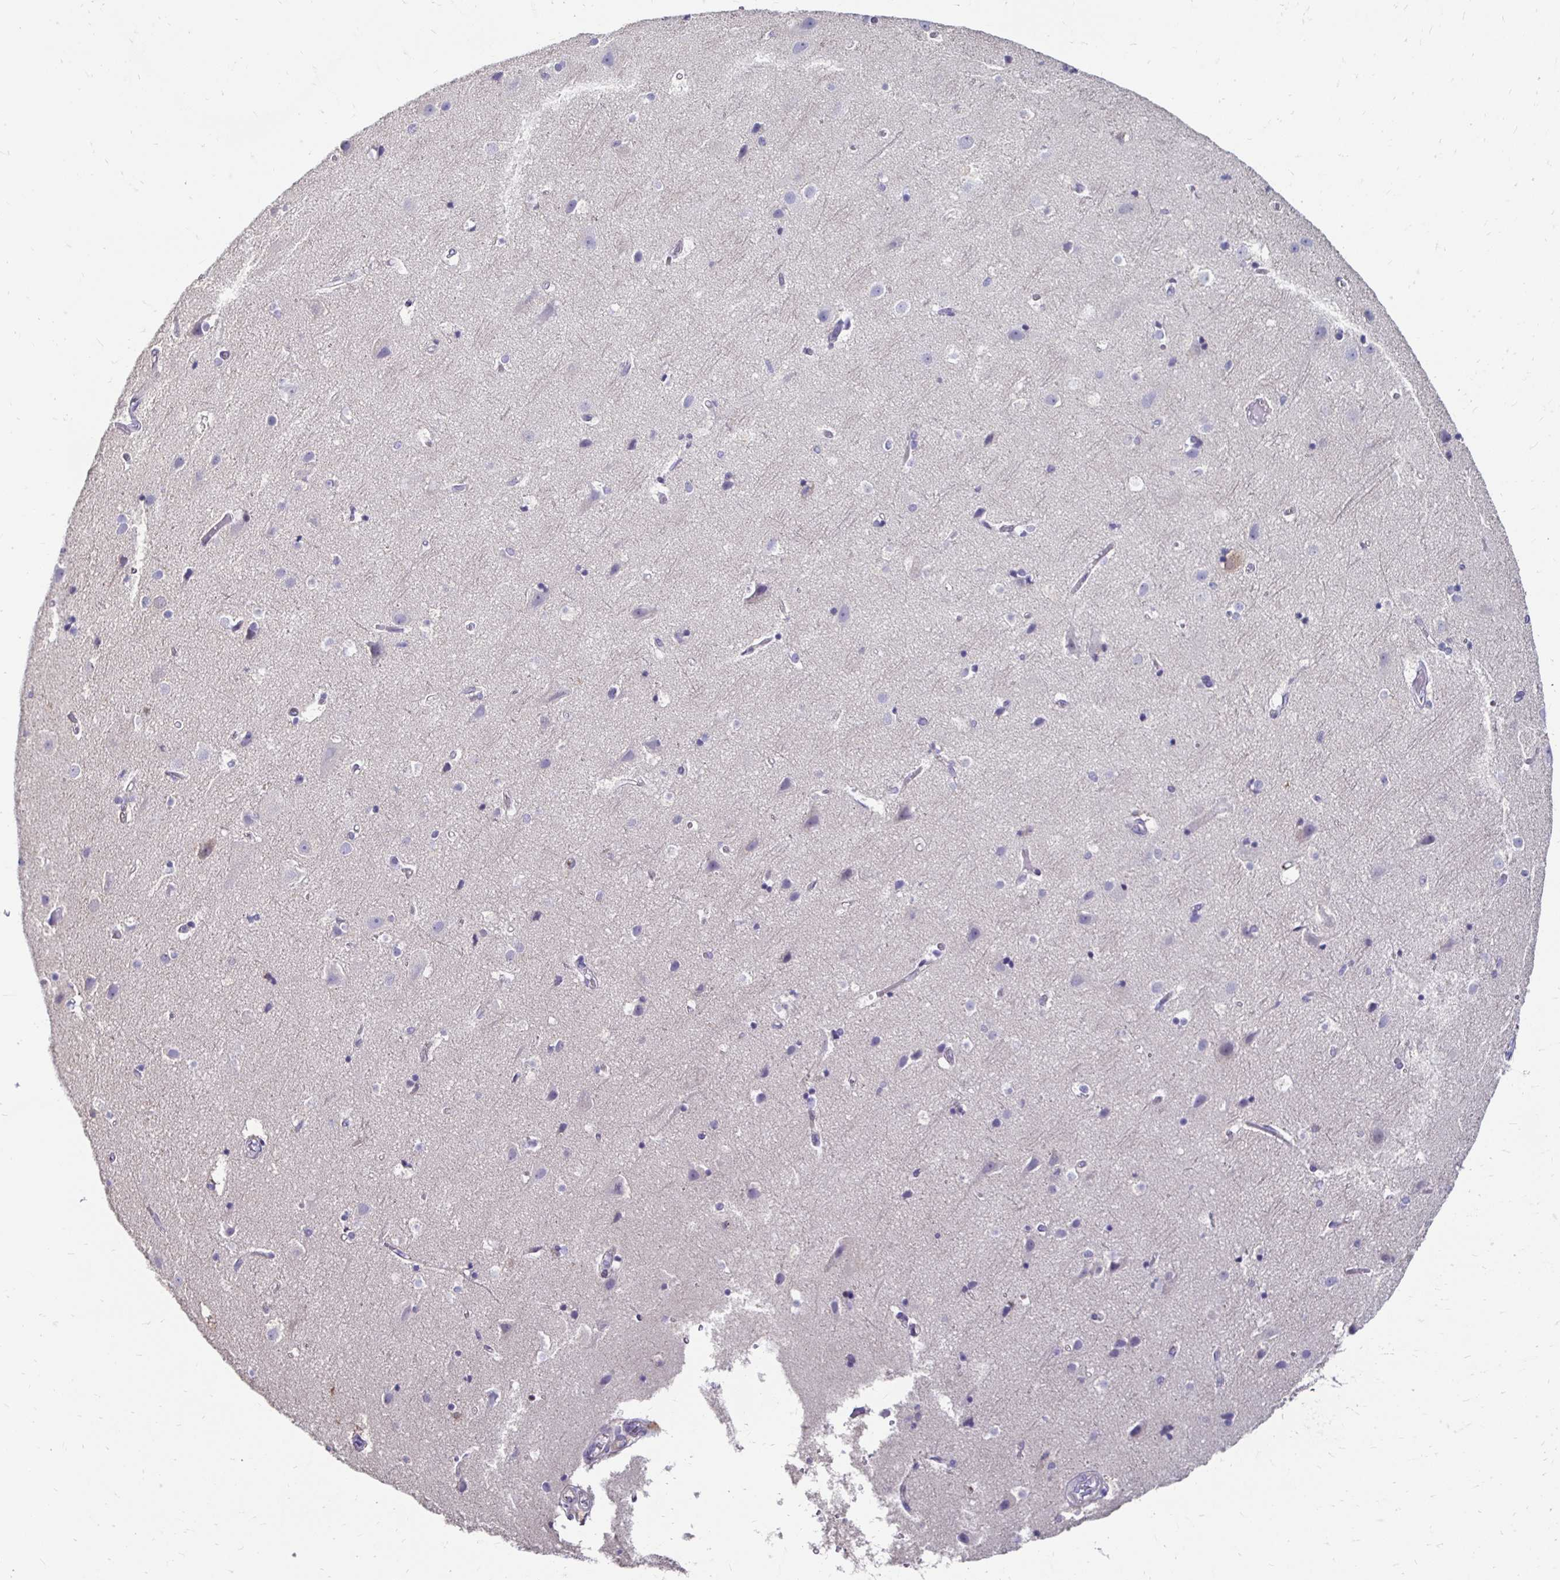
{"staining": {"intensity": "negative", "quantity": "none", "location": "none"}, "tissue": "cerebral cortex", "cell_type": "Endothelial cells", "image_type": "normal", "snomed": [{"axis": "morphology", "description": "Normal tissue, NOS"}, {"axis": "topography", "description": "Cerebral cortex"}], "caption": "Immunohistochemistry (IHC) image of normal human cerebral cortex stained for a protein (brown), which reveals no positivity in endothelial cells. (Brightfield microscopy of DAB immunohistochemistry at high magnification).", "gene": "AKAP6", "patient": {"sex": "female", "age": 52}}